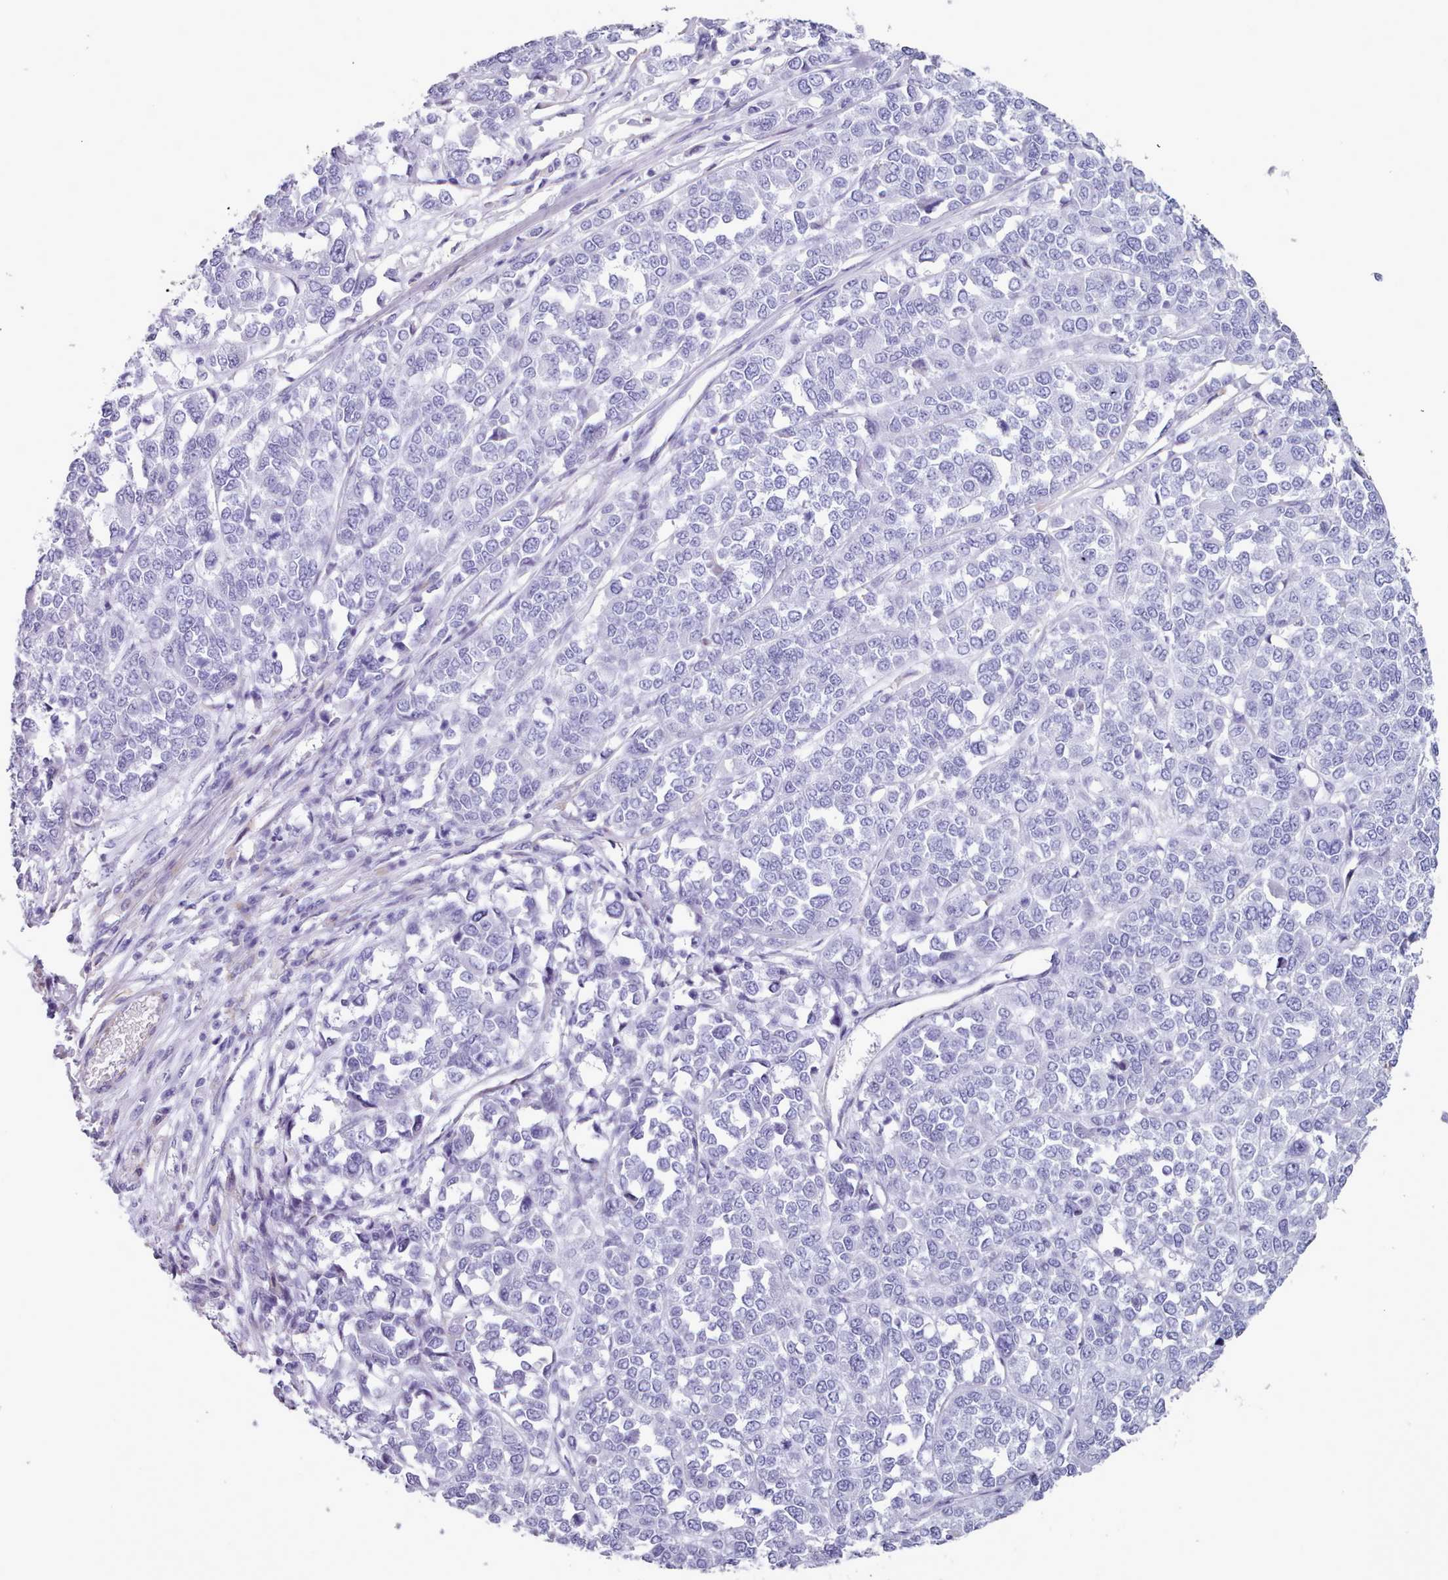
{"staining": {"intensity": "negative", "quantity": "none", "location": "none"}, "tissue": "melanoma", "cell_type": "Tumor cells", "image_type": "cancer", "snomed": [{"axis": "morphology", "description": "Malignant melanoma, Metastatic site"}, {"axis": "topography", "description": "Lymph node"}], "caption": "Immunohistochemistry (IHC) photomicrograph of malignant melanoma (metastatic site) stained for a protein (brown), which shows no expression in tumor cells.", "gene": "FPGS", "patient": {"sex": "male", "age": 44}}